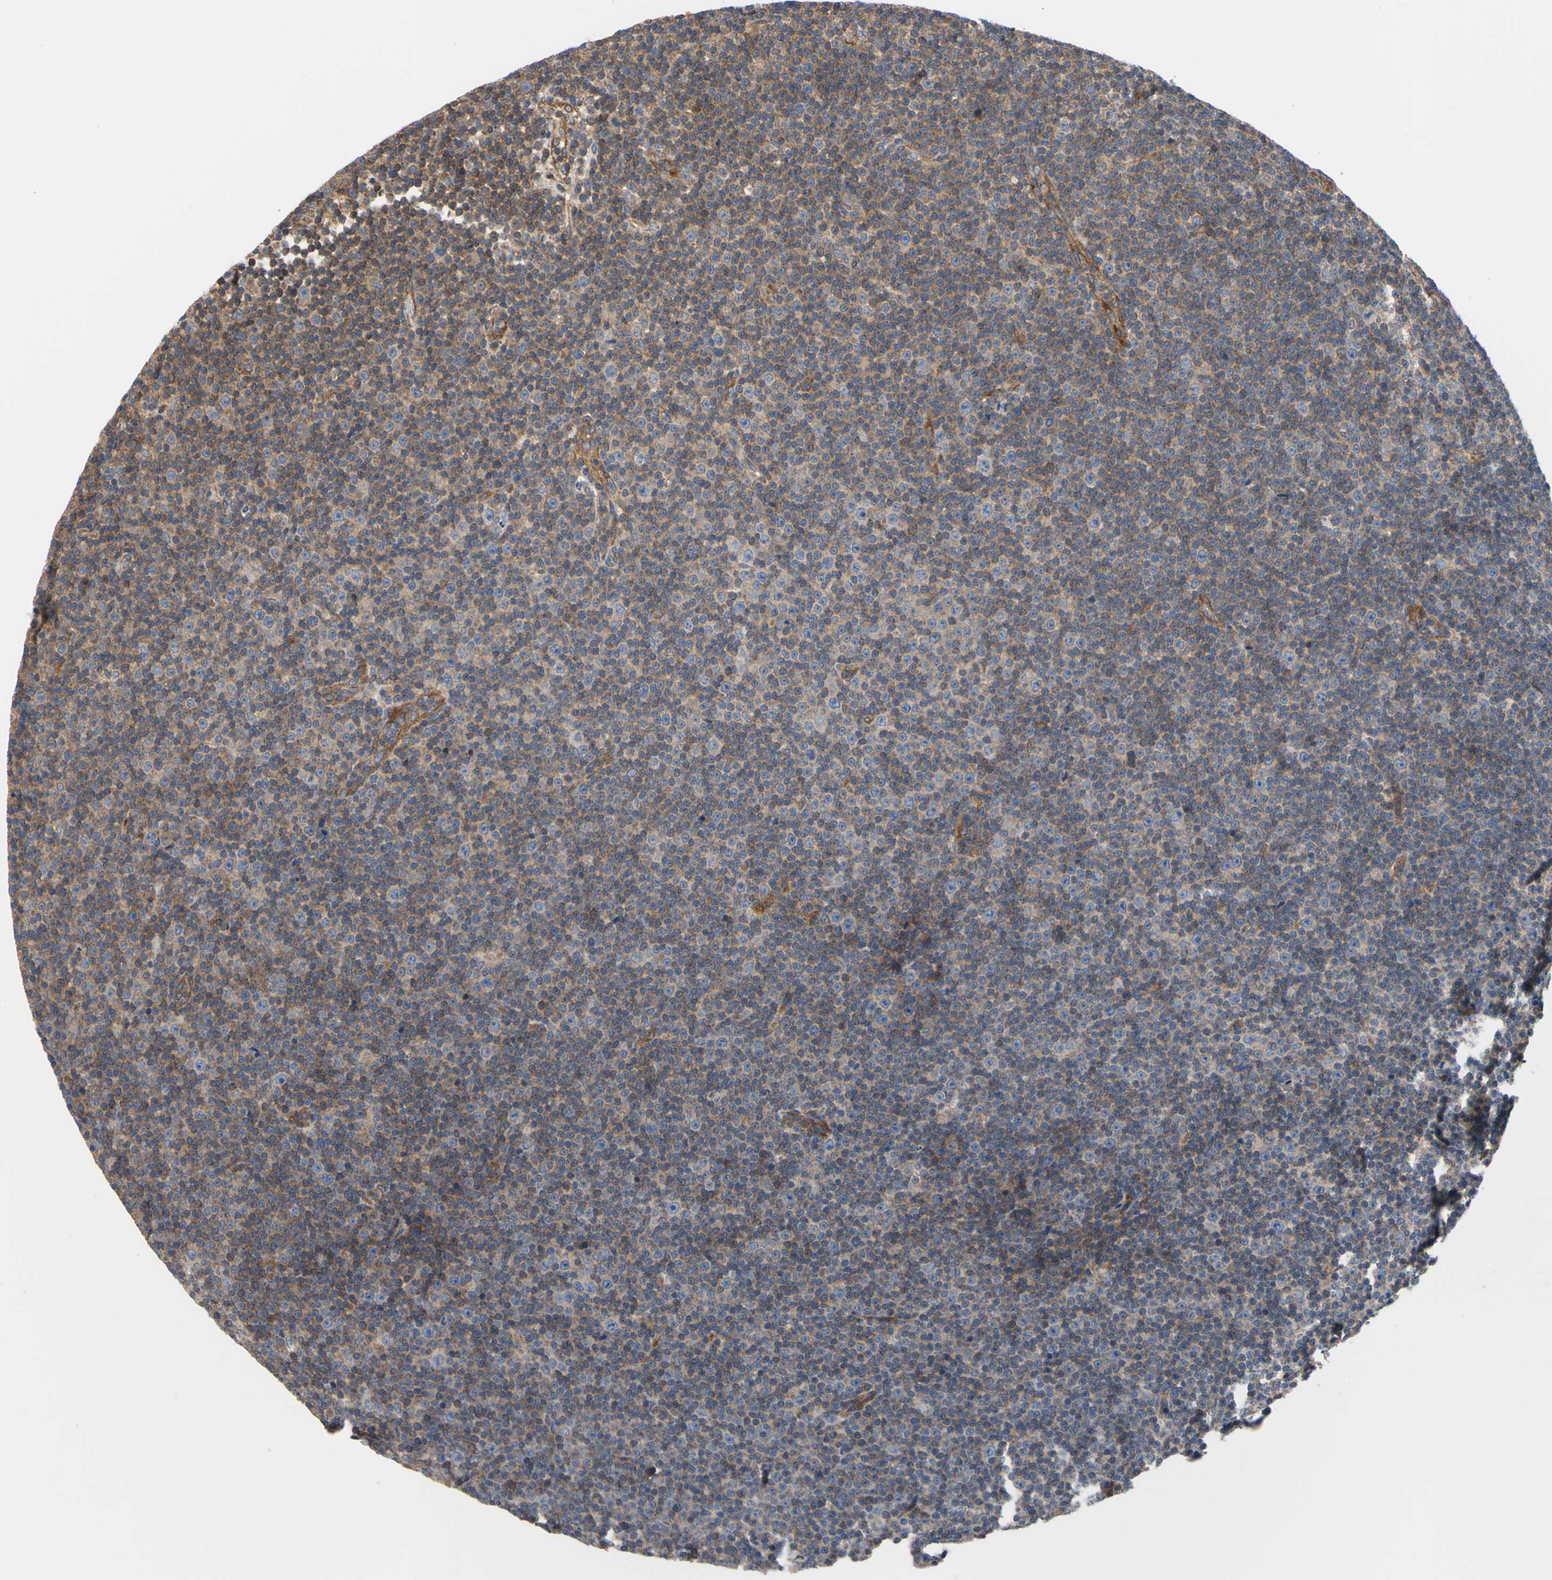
{"staining": {"intensity": "moderate", "quantity": "25%-75%", "location": "cytoplasmic/membranous"}, "tissue": "lymphoma", "cell_type": "Tumor cells", "image_type": "cancer", "snomed": [{"axis": "morphology", "description": "Malignant lymphoma, non-Hodgkin's type, Low grade"}, {"axis": "topography", "description": "Lymph node"}], "caption": "Human lymphoma stained with a protein marker shows moderate staining in tumor cells.", "gene": "BECN1", "patient": {"sex": "female", "age": 67}}